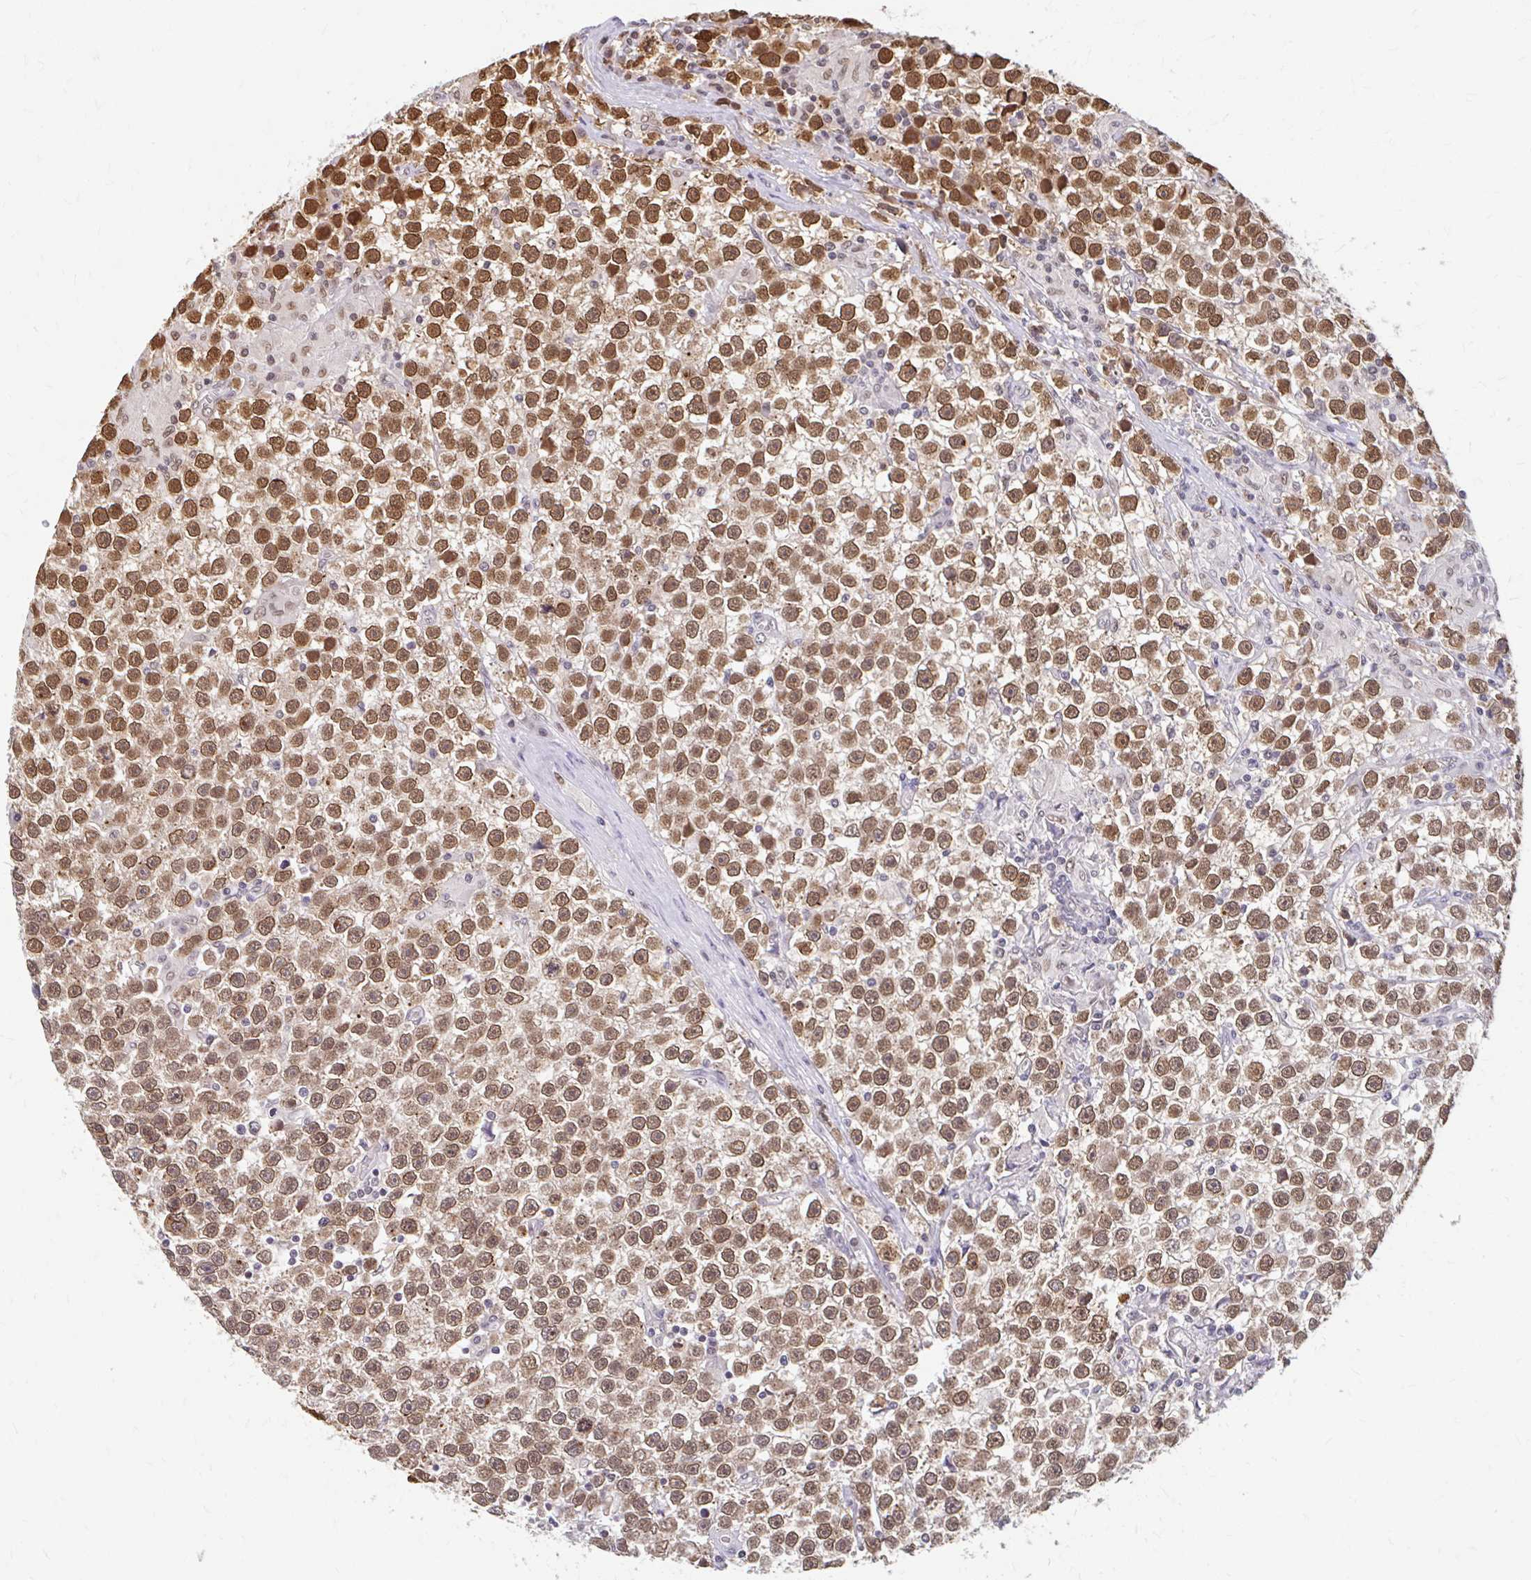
{"staining": {"intensity": "moderate", "quantity": ">75%", "location": "cytoplasmic/membranous,nuclear"}, "tissue": "testis cancer", "cell_type": "Tumor cells", "image_type": "cancer", "snomed": [{"axis": "morphology", "description": "Seminoma, NOS"}, {"axis": "topography", "description": "Testis"}], "caption": "The histopathology image shows immunohistochemical staining of seminoma (testis). There is moderate cytoplasmic/membranous and nuclear expression is appreciated in about >75% of tumor cells.", "gene": "XPO1", "patient": {"sex": "male", "age": 31}}